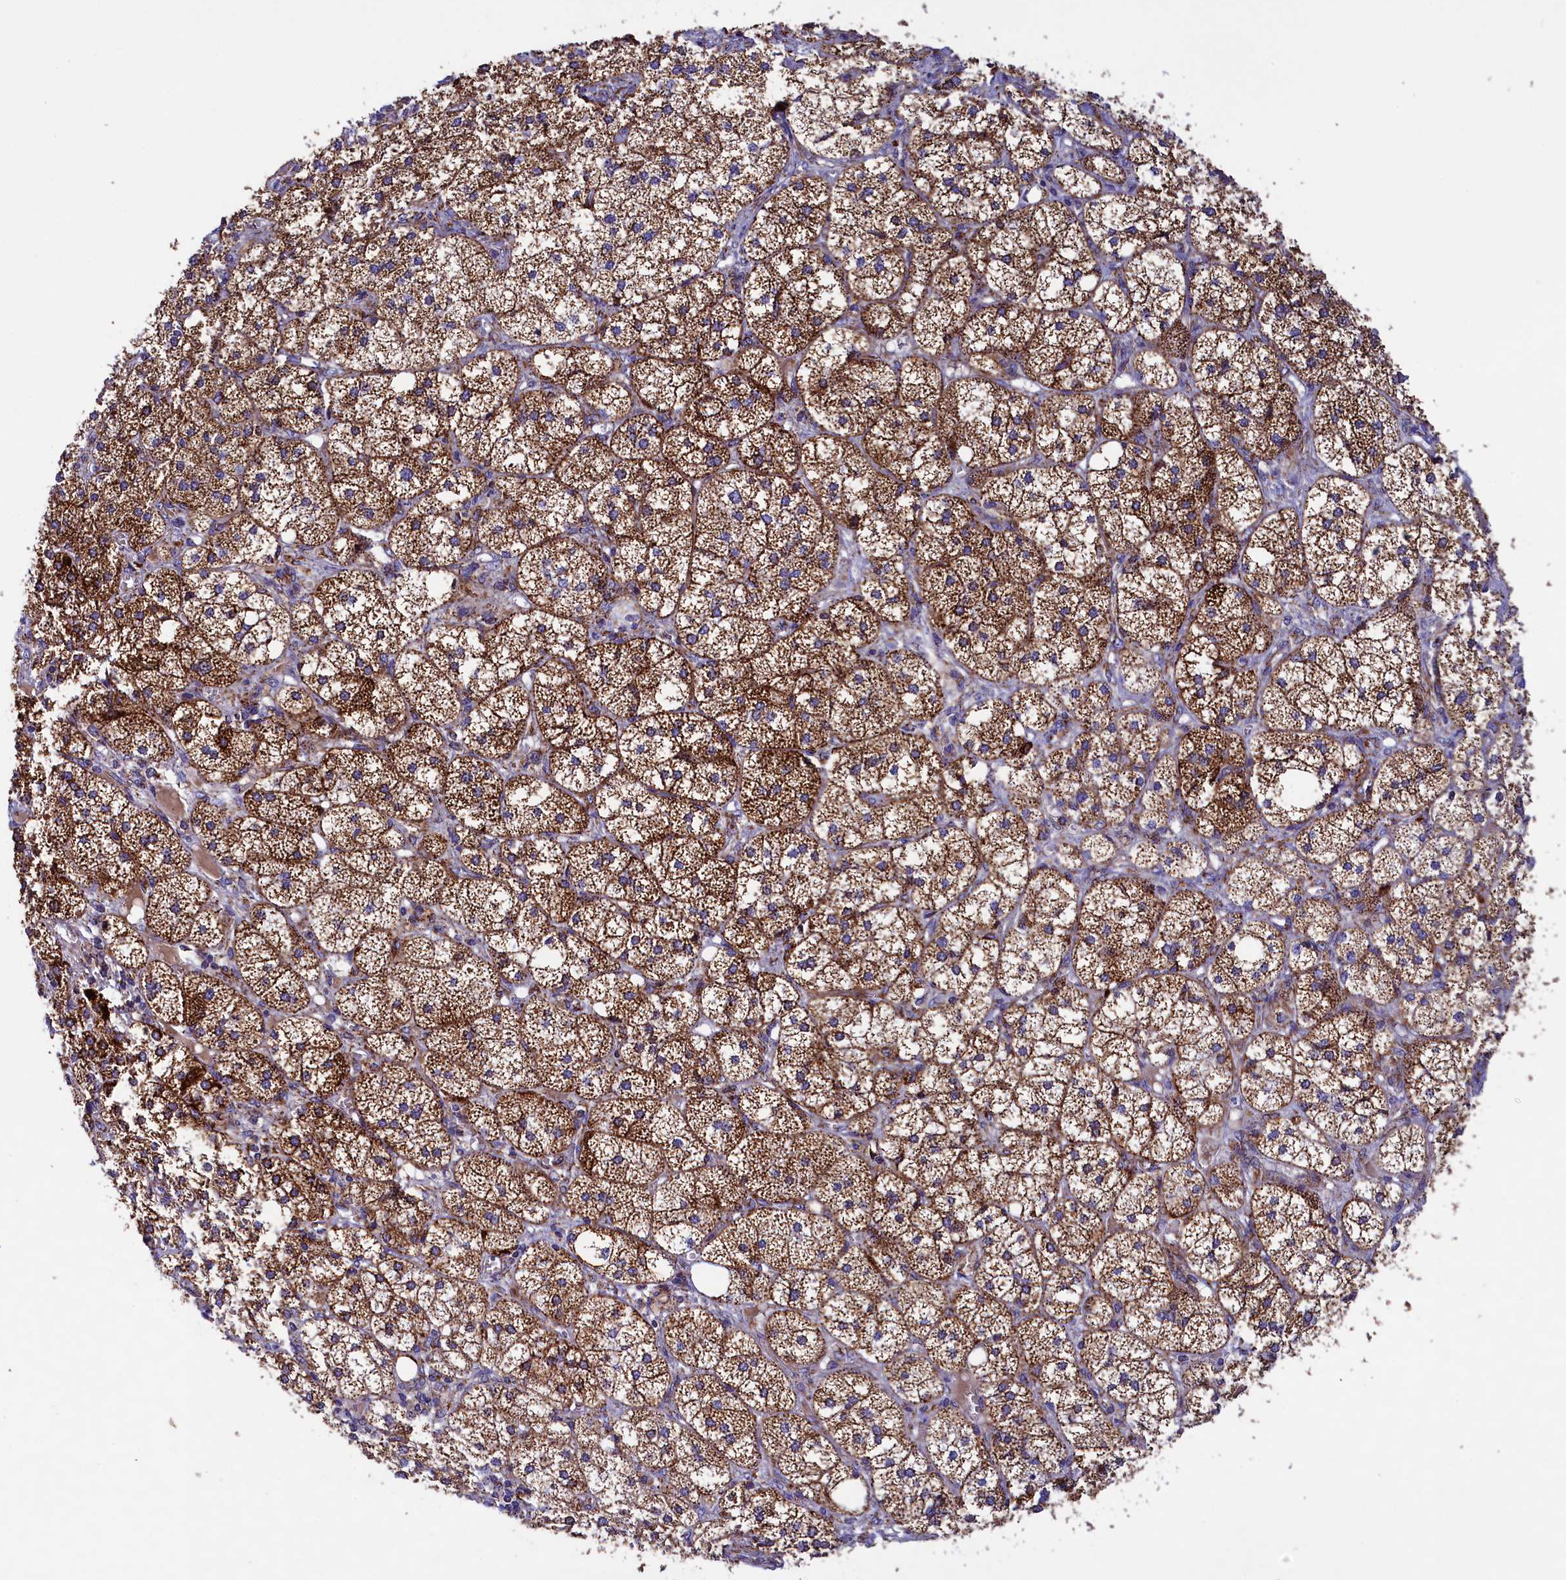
{"staining": {"intensity": "strong", "quantity": ">75%", "location": "cytoplasmic/membranous"}, "tissue": "adrenal gland", "cell_type": "Glandular cells", "image_type": "normal", "snomed": [{"axis": "morphology", "description": "Normal tissue, NOS"}, {"axis": "topography", "description": "Adrenal gland"}], "caption": "The micrograph demonstrates immunohistochemical staining of normal adrenal gland. There is strong cytoplasmic/membranous expression is seen in about >75% of glandular cells. The protein is stained brown, and the nuclei are stained in blue (DAB (3,3'-diaminobenzidine) IHC with brightfield microscopy, high magnification).", "gene": "SLC39A3", "patient": {"sex": "female", "age": 61}}